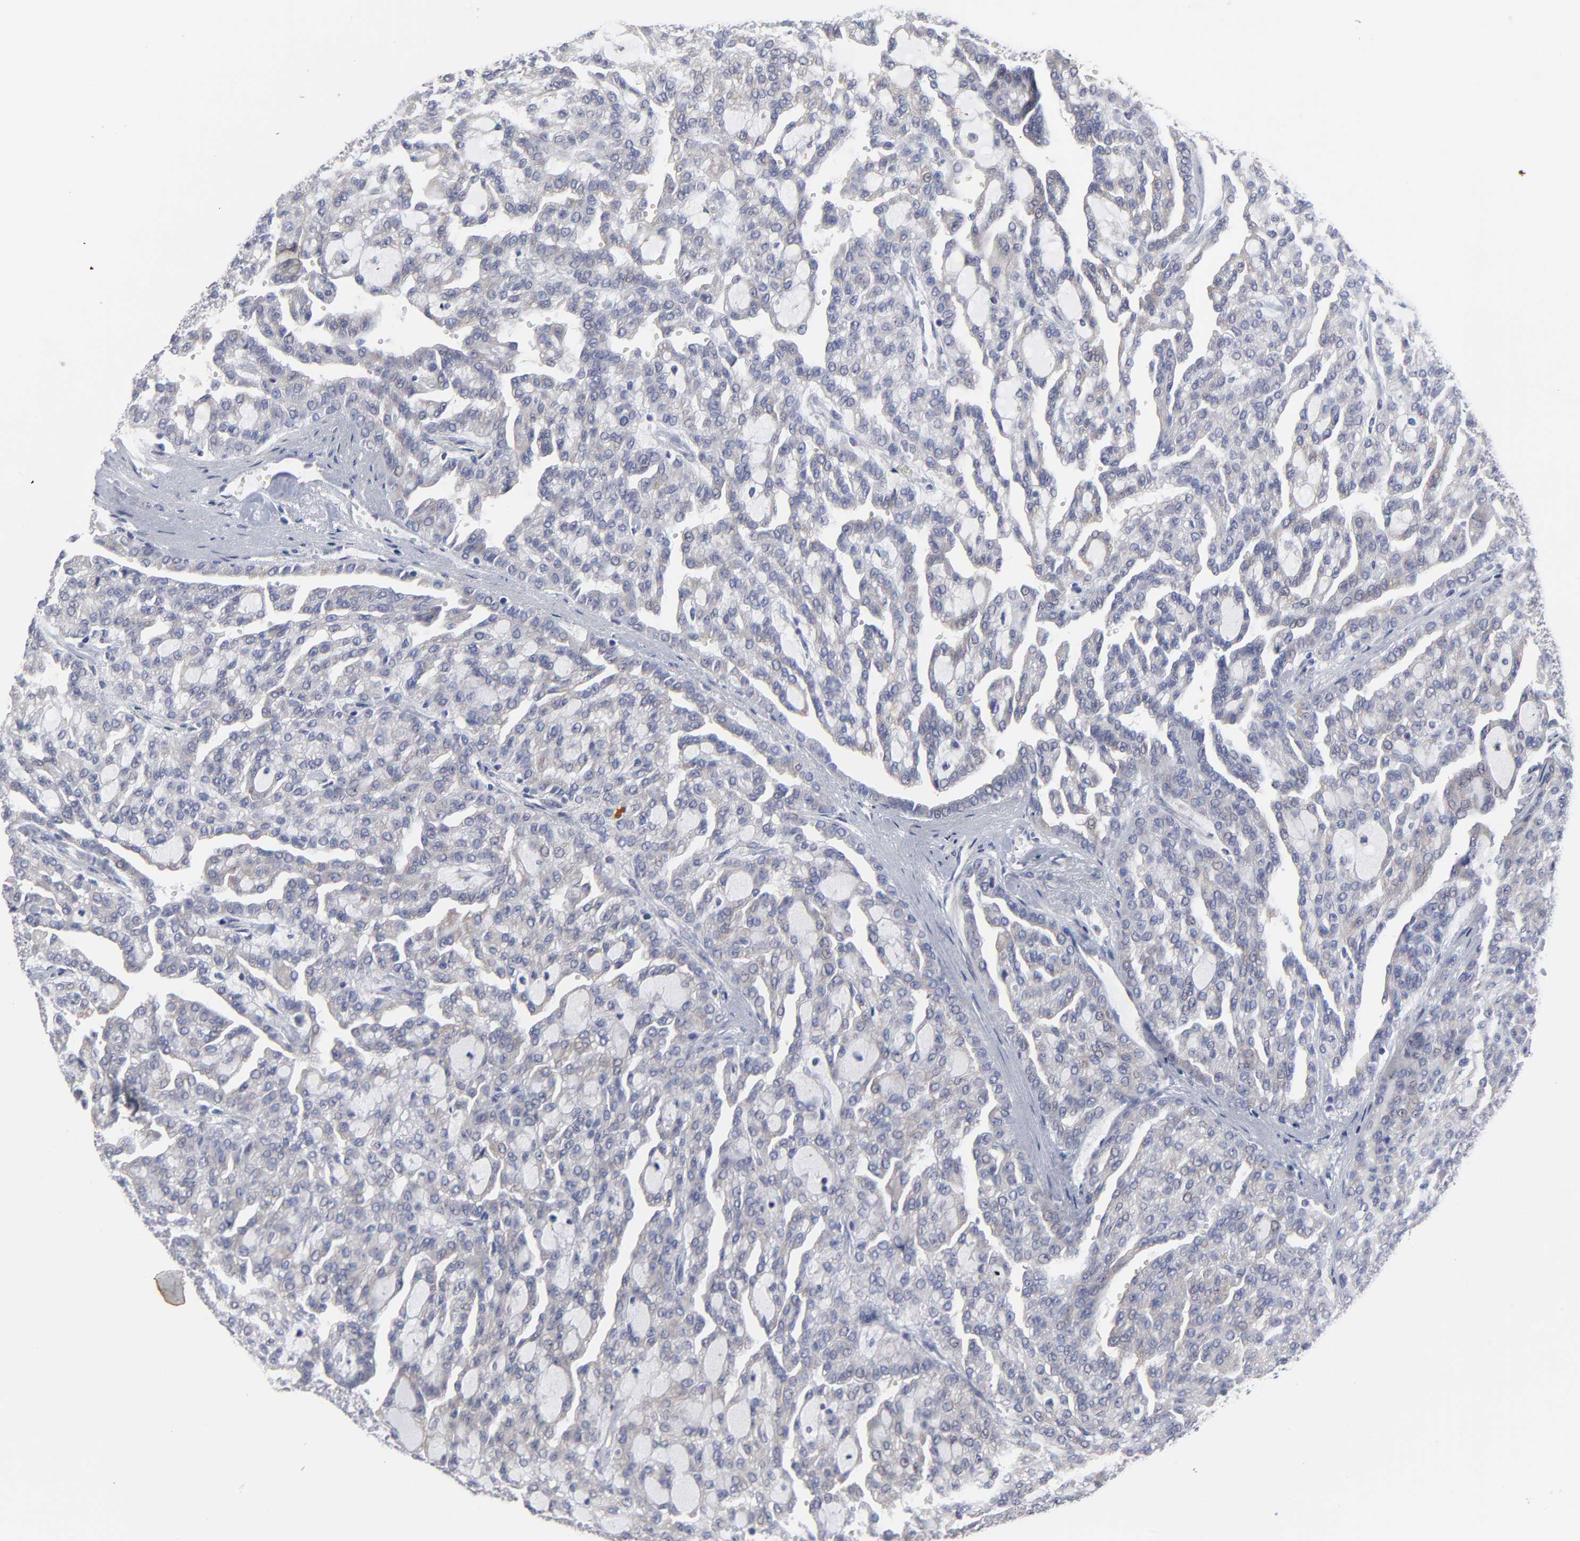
{"staining": {"intensity": "negative", "quantity": "none", "location": "none"}, "tissue": "renal cancer", "cell_type": "Tumor cells", "image_type": "cancer", "snomed": [{"axis": "morphology", "description": "Adenocarcinoma, NOS"}, {"axis": "topography", "description": "Kidney"}], "caption": "High power microscopy photomicrograph of an immunohistochemistry histopathology image of adenocarcinoma (renal), revealing no significant positivity in tumor cells.", "gene": "MAGEA10", "patient": {"sex": "male", "age": 63}}